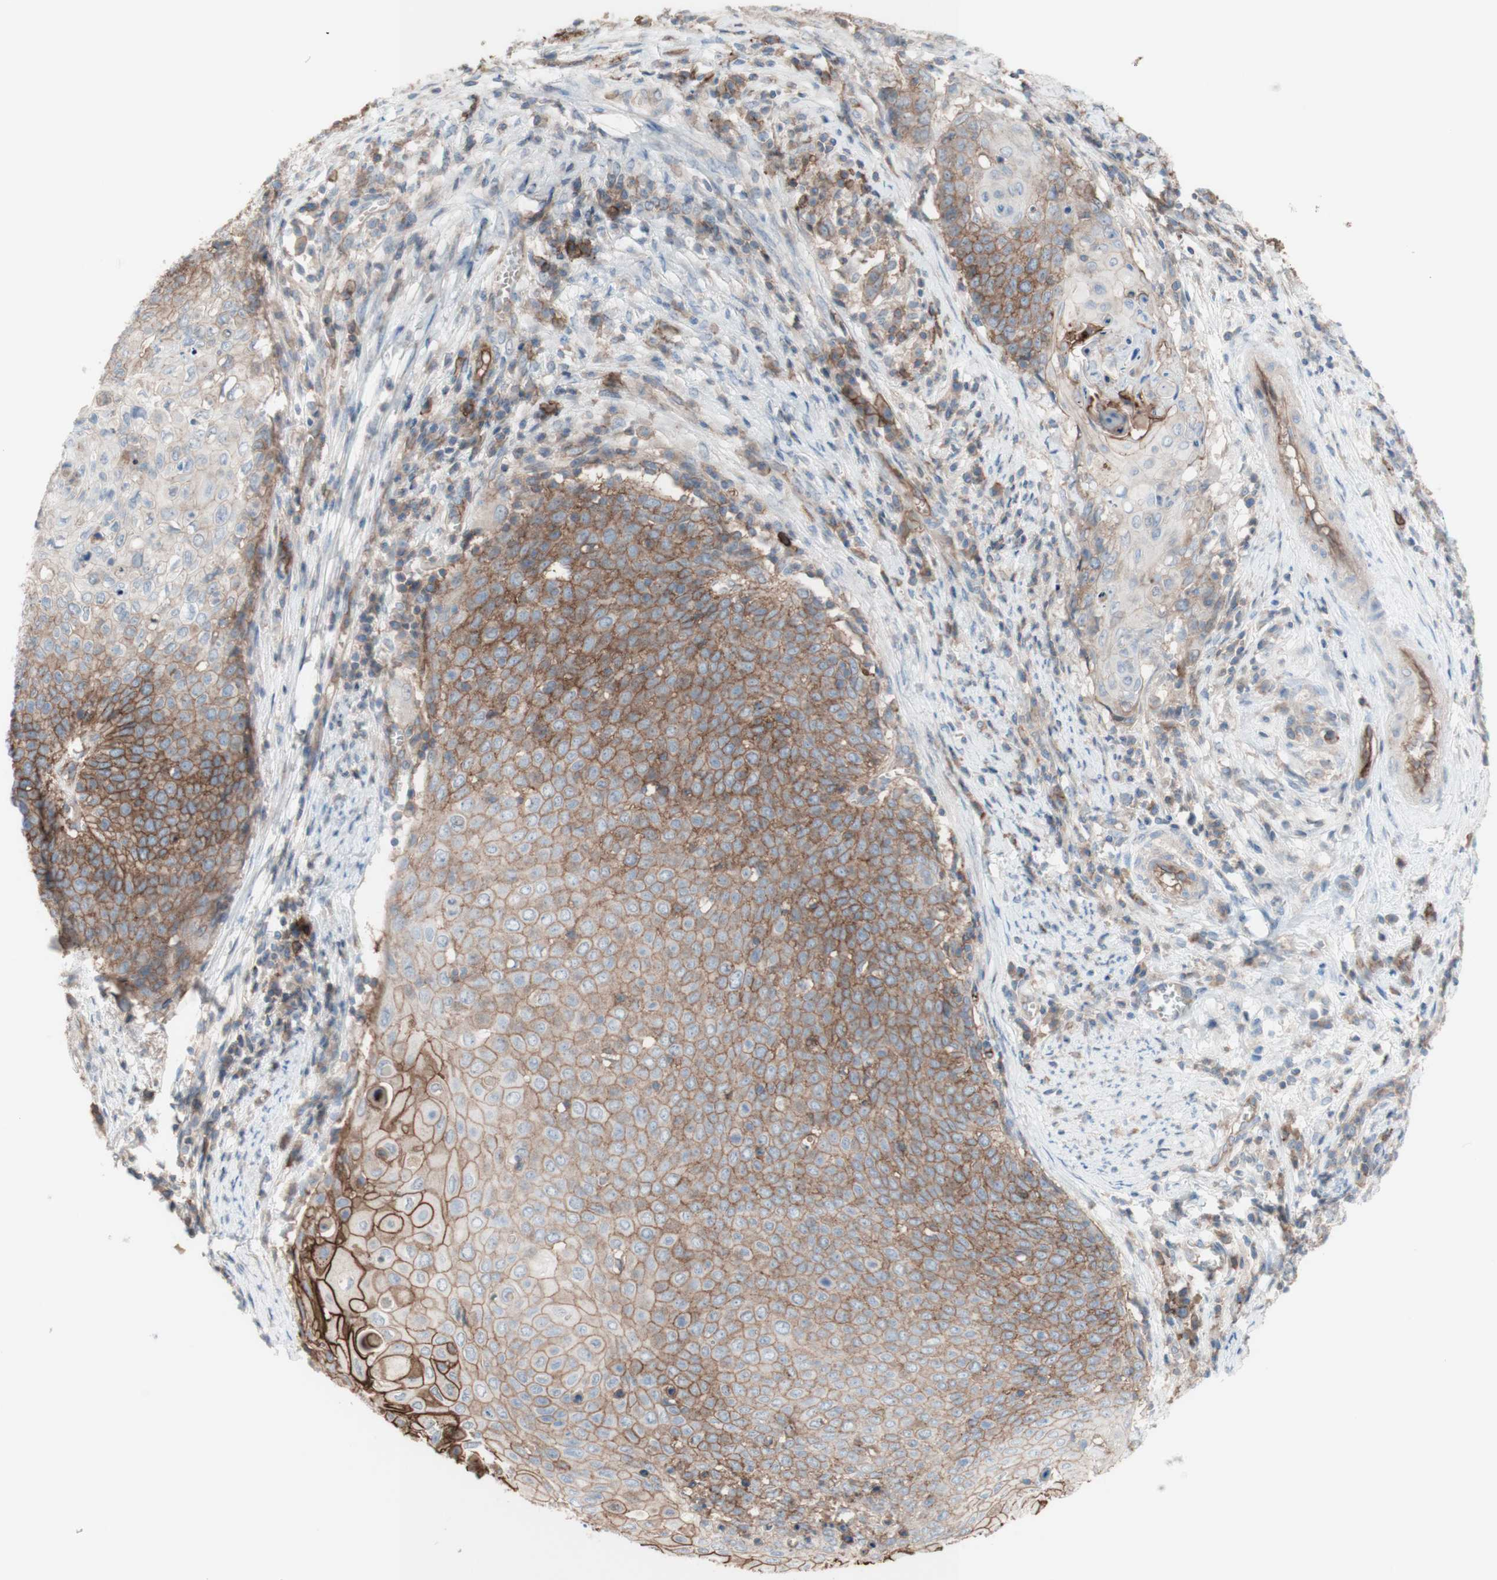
{"staining": {"intensity": "moderate", "quantity": ">75%", "location": "cytoplasmic/membranous"}, "tissue": "cervical cancer", "cell_type": "Tumor cells", "image_type": "cancer", "snomed": [{"axis": "morphology", "description": "Squamous cell carcinoma, NOS"}, {"axis": "topography", "description": "Cervix"}], "caption": "Immunohistochemistry (DAB (3,3'-diaminobenzidine)) staining of cervical cancer (squamous cell carcinoma) displays moderate cytoplasmic/membranous protein staining in approximately >75% of tumor cells.", "gene": "CD46", "patient": {"sex": "female", "age": 39}}